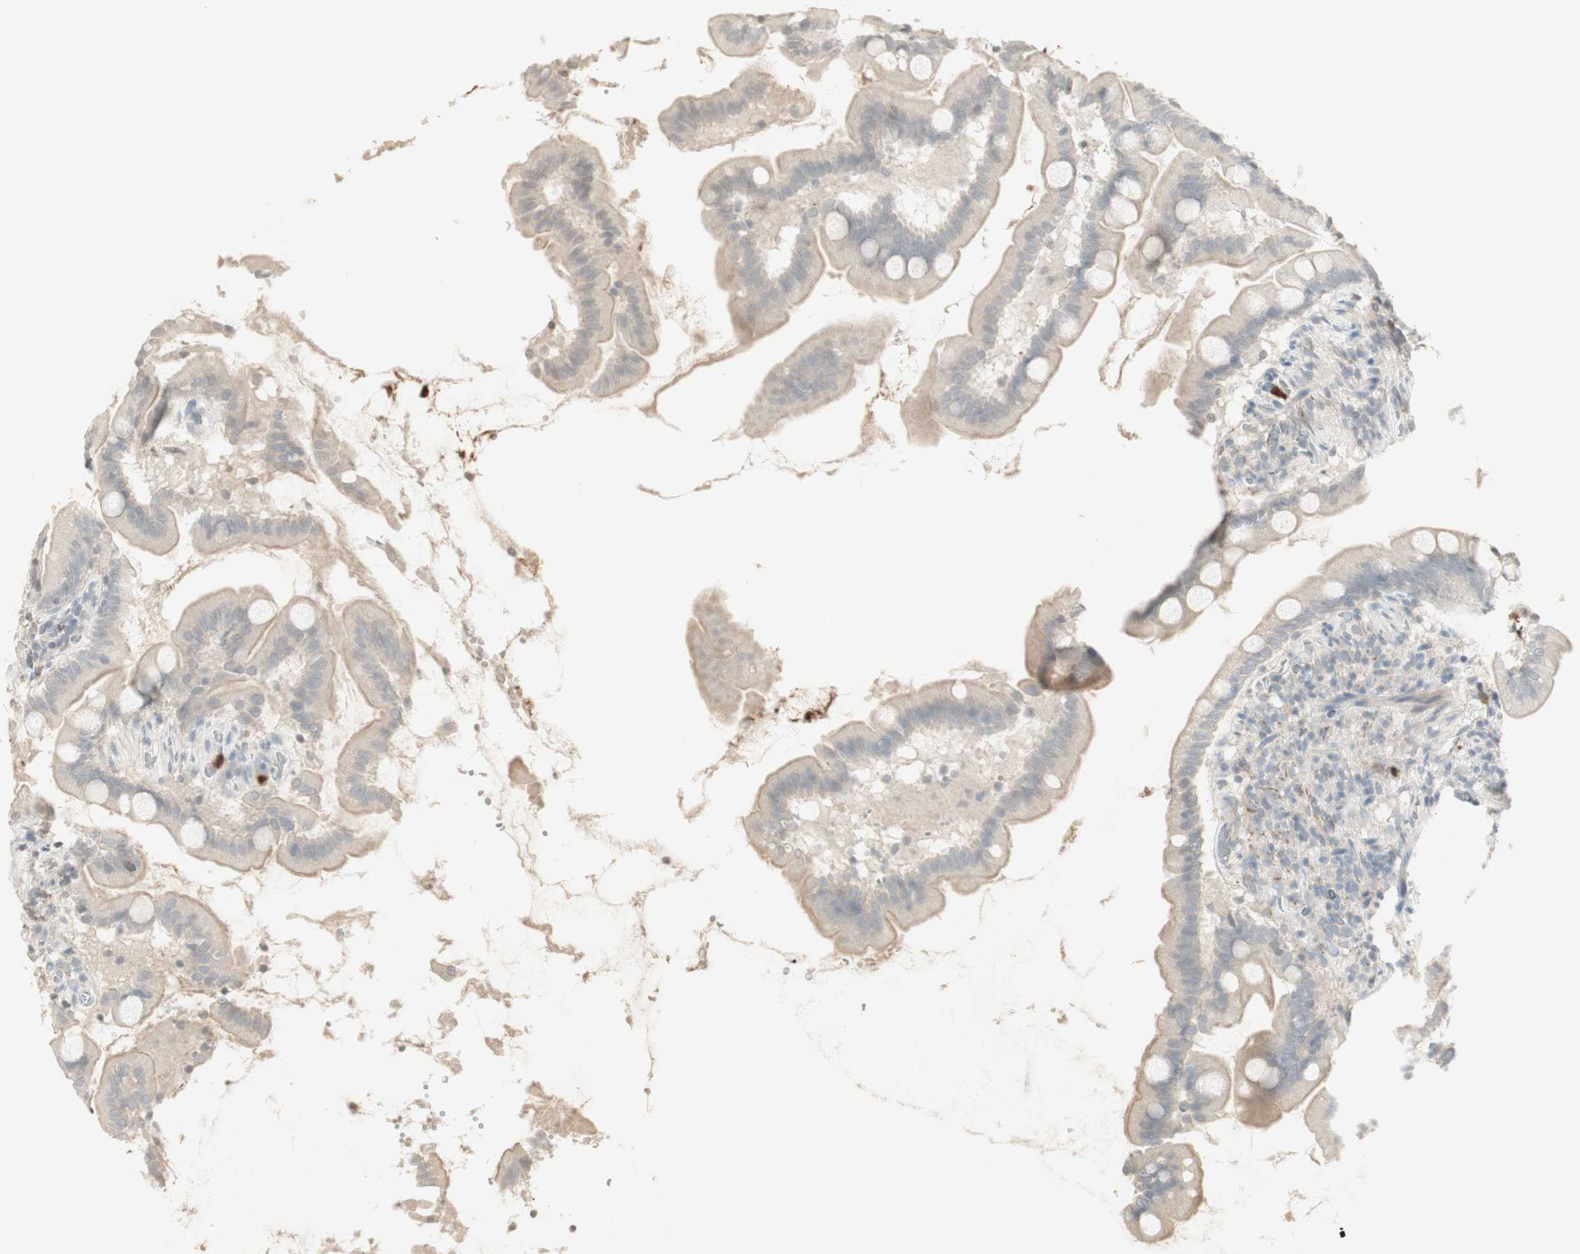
{"staining": {"intensity": "weak", "quantity": "<25%", "location": "cytoplasmic/membranous"}, "tissue": "small intestine", "cell_type": "Glandular cells", "image_type": "normal", "snomed": [{"axis": "morphology", "description": "Normal tissue, NOS"}, {"axis": "topography", "description": "Small intestine"}], "caption": "Human small intestine stained for a protein using immunohistochemistry reveals no positivity in glandular cells.", "gene": "NID1", "patient": {"sex": "female", "age": 56}}